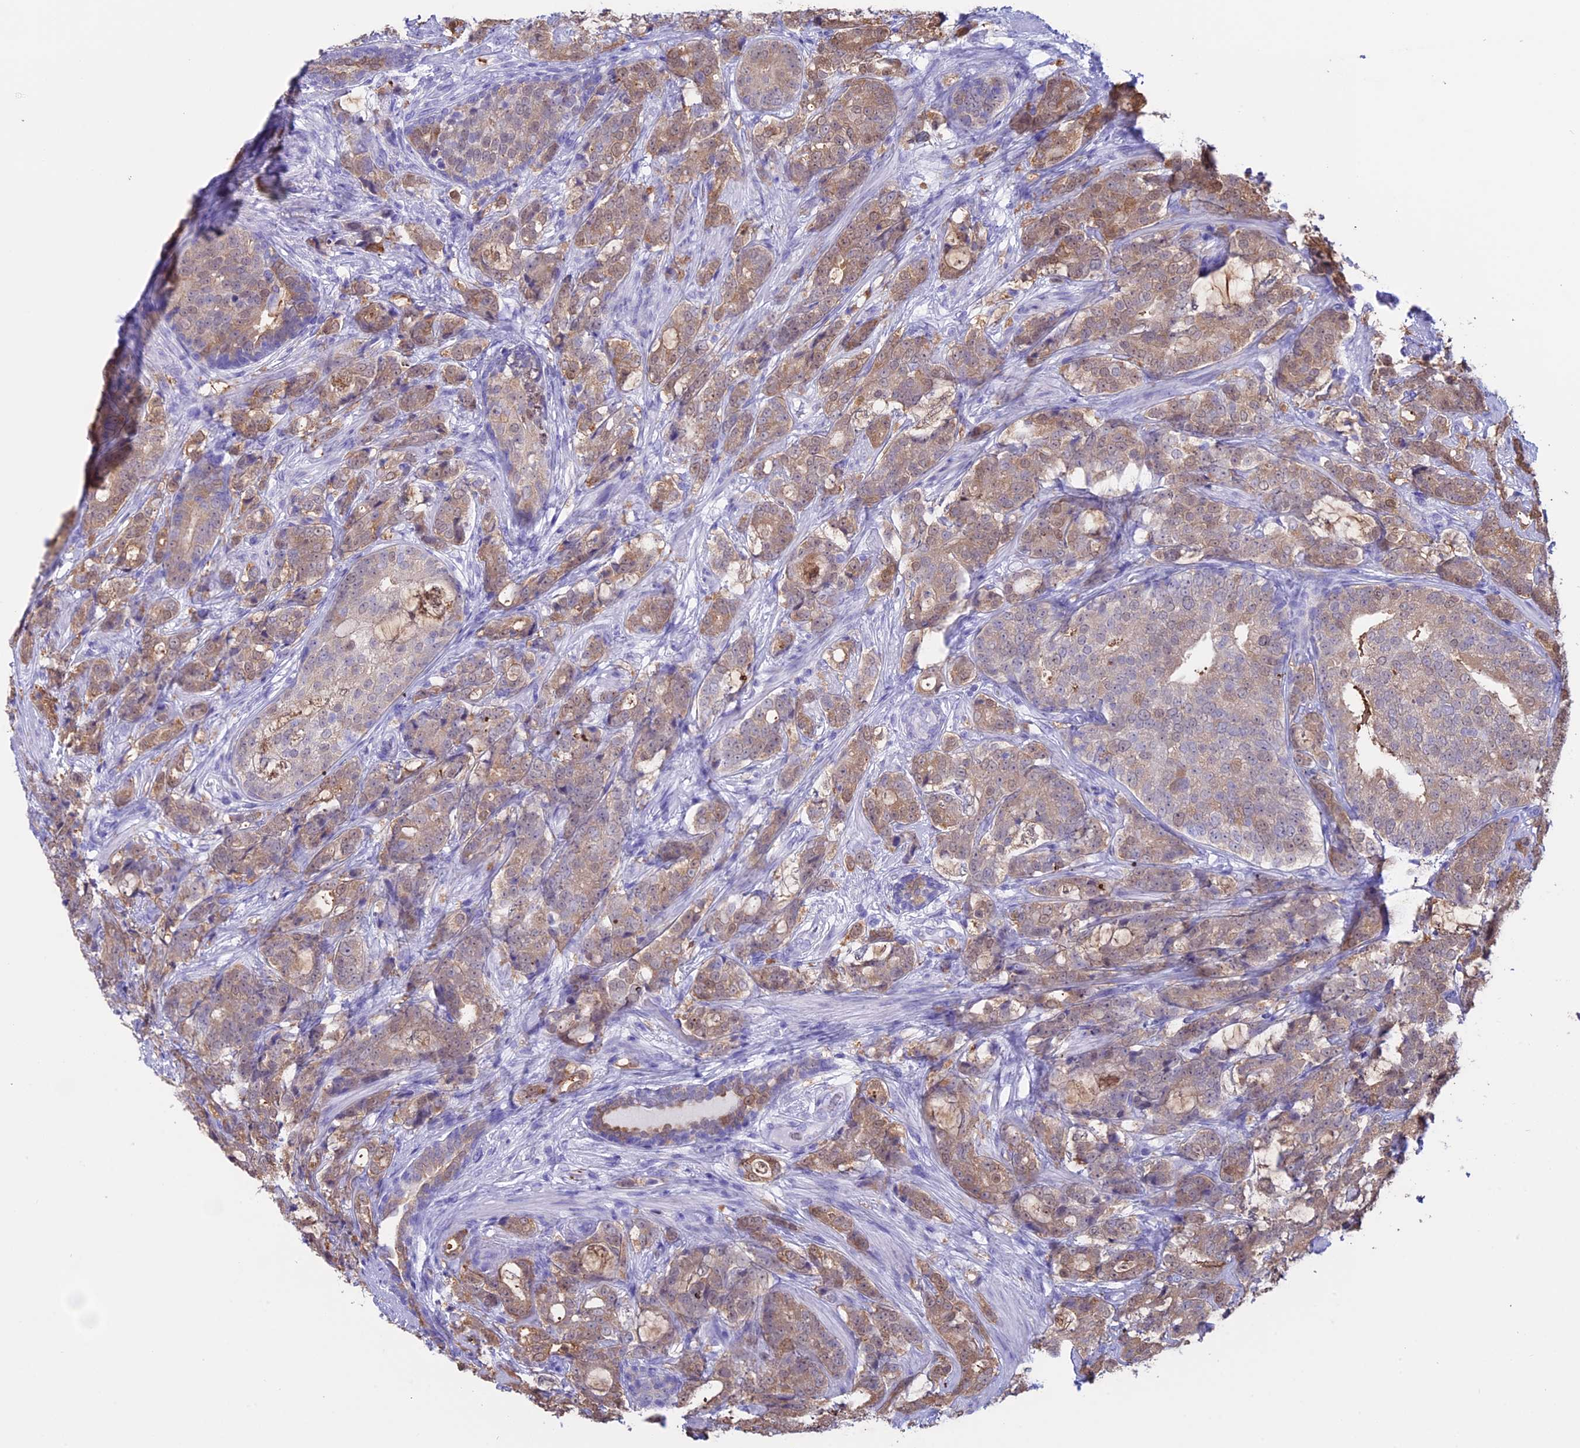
{"staining": {"intensity": "weak", "quantity": "25%-75%", "location": "cytoplasmic/membranous"}, "tissue": "prostate cancer", "cell_type": "Tumor cells", "image_type": "cancer", "snomed": [{"axis": "morphology", "description": "Adenocarcinoma, High grade"}, {"axis": "topography", "description": "Prostate"}], "caption": "This image reveals IHC staining of prostate high-grade adenocarcinoma, with low weak cytoplasmic/membranous positivity in approximately 25%-75% of tumor cells.", "gene": "LHFPL2", "patient": {"sex": "male", "age": 67}}